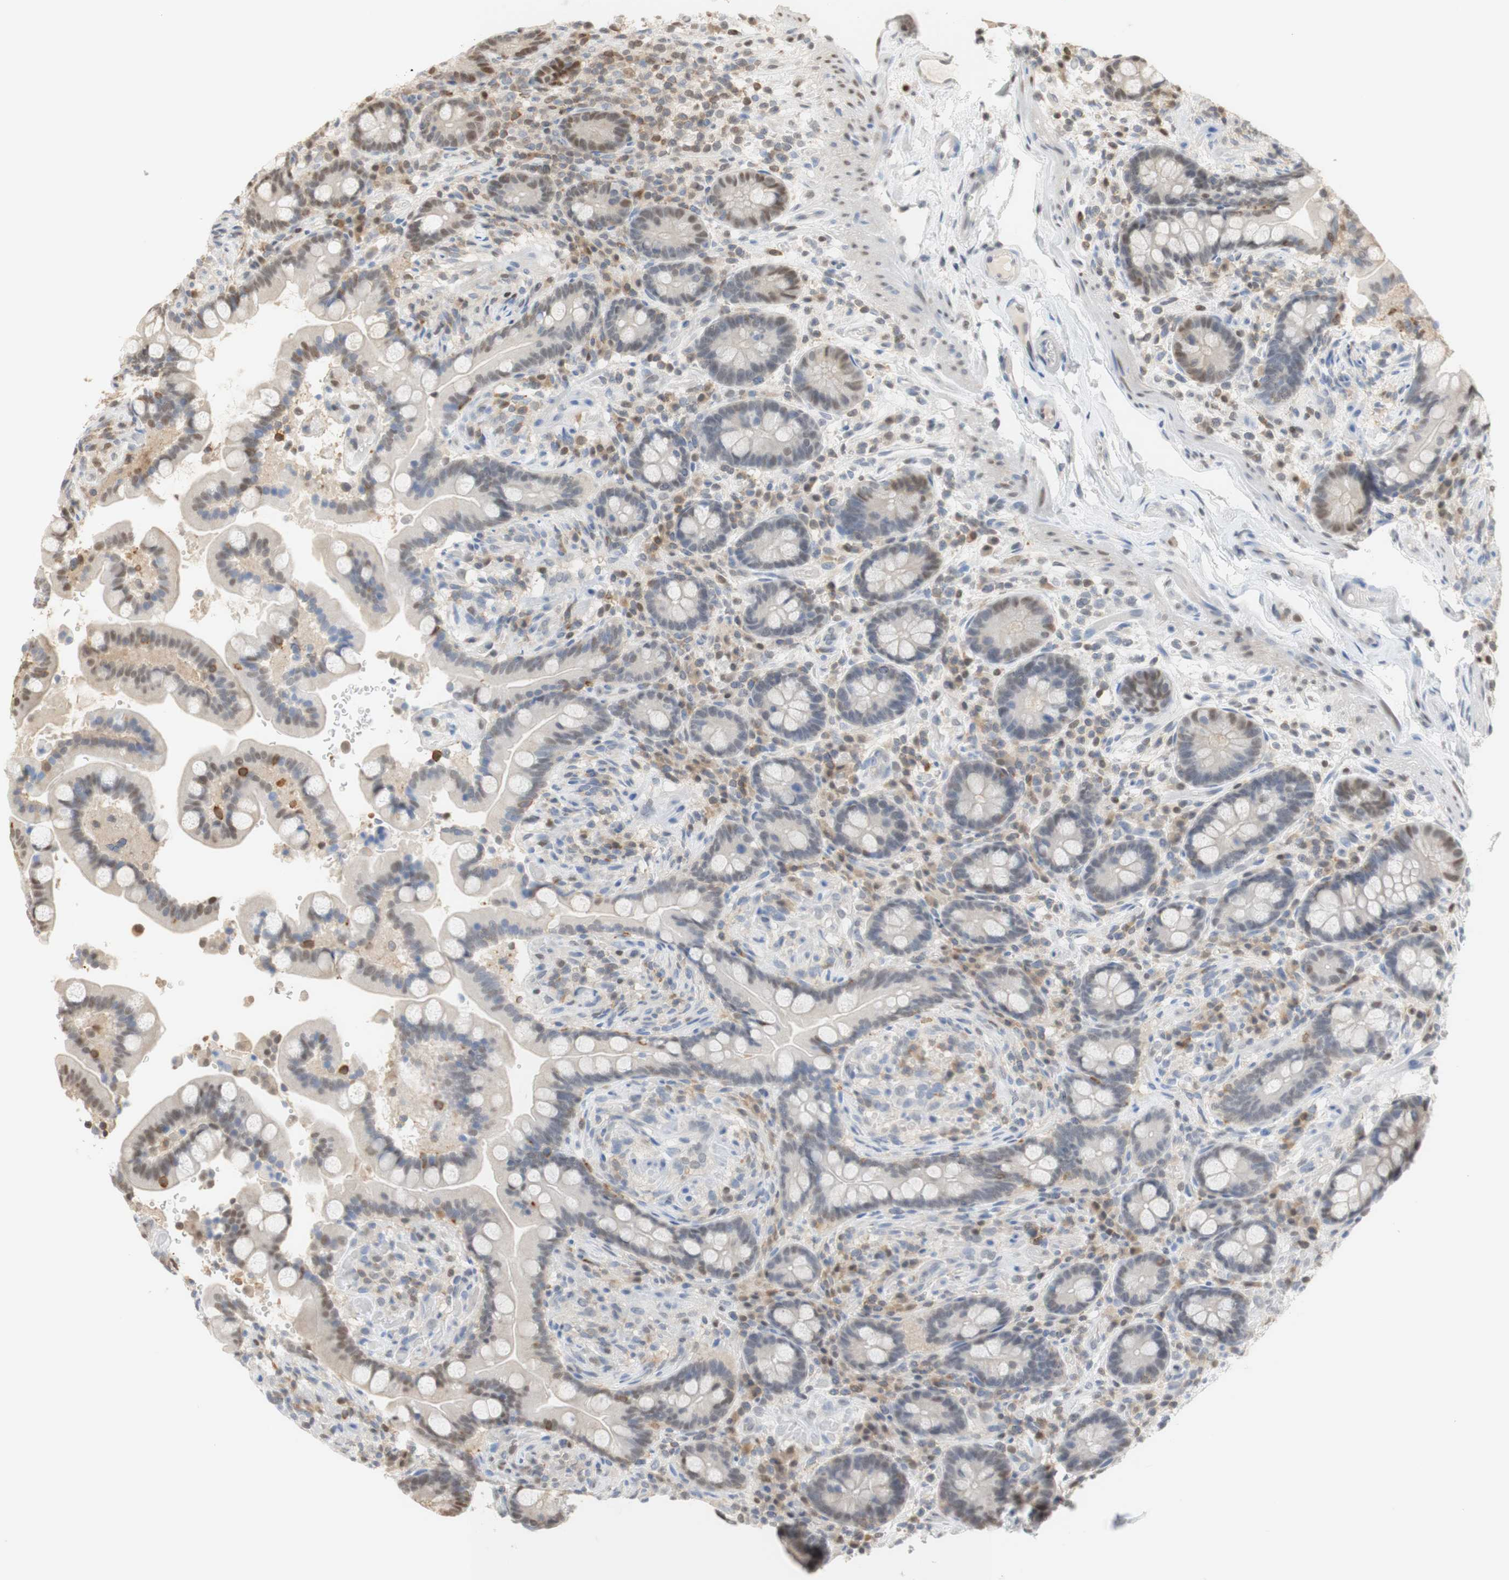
{"staining": {"intensity": "moderate", "quantity": ">75%", "location": "nuclear"}, "tissue": "colon", "cell_type": "Endothelial cells", "image_type": "normal", "snomed": [{"axis": "morphology", "description": "Normal tissue, NOS"}, {"axis": "topography", "description": "Colon"}], "caption": "IHC of unremarkable human colon displays medium levels of moderate nuclear staining in about >75% of endothelial cells. The staining was performed using DAB, with brown indicating positive protein expression. Nuclei are stained blue with hematoxylin.", "gene": "NAP1L4", "patient": {"sex": "male", "age": 73}}